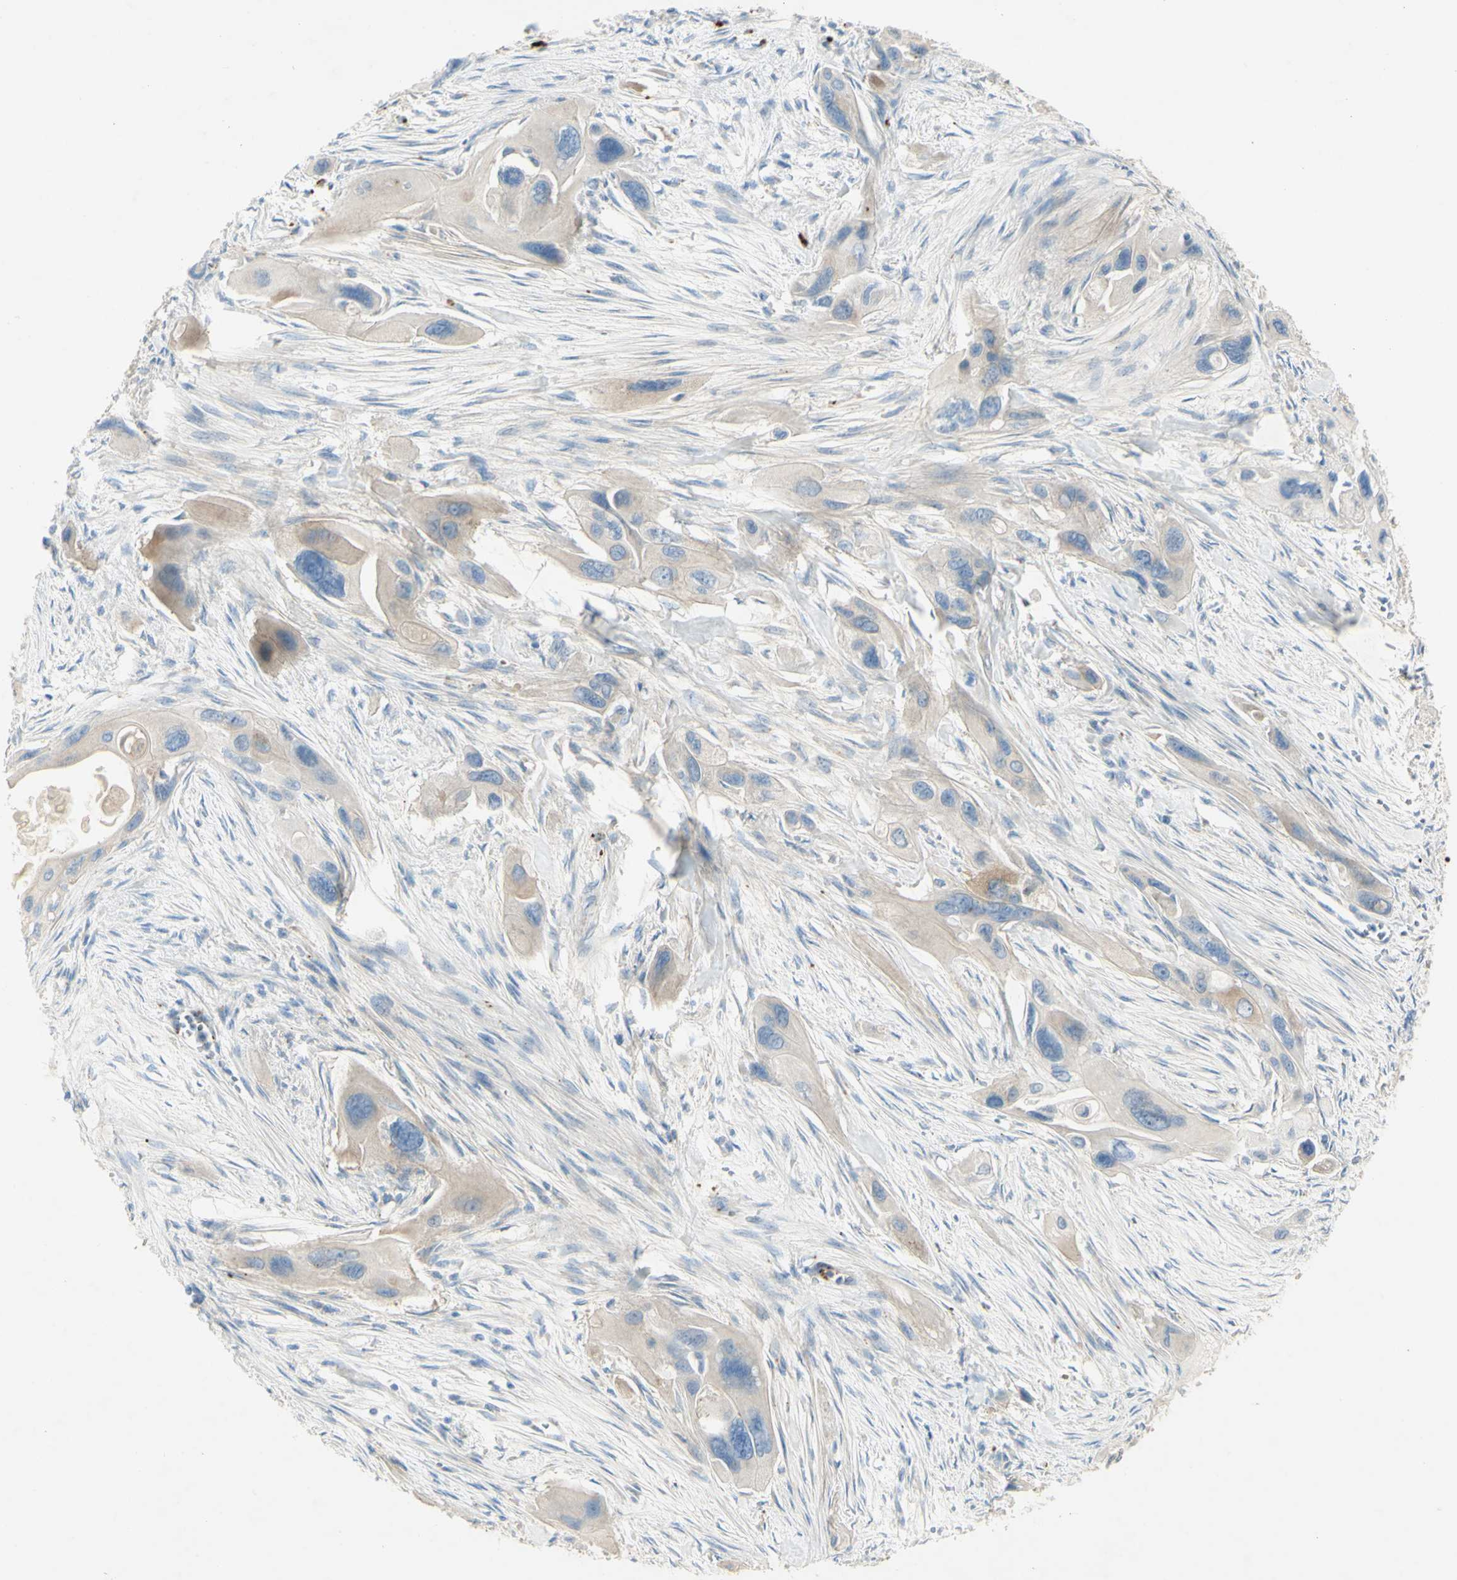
{"staining": {"intensity": "weak", "quantity": ">75%", "location": "cytoplasmic/membranous"}, "tissue": "pancreatic cancer", "cell_type": "Tumor cells", "image_type": "cancer", "snomed": [{"axis": "morphology", "description": "Adenocarcinoma, NOS"}, {"axis": "topography", "description": "Pancreas"}], "caption": "Human pancreatic cancer stained for a protein (brown) demonstrates weak cytoplasmic/membranous positive positivity in about >75% of tumor cells.", "gene": "GAN", "patient": {"sex": "male", "age": 73}}